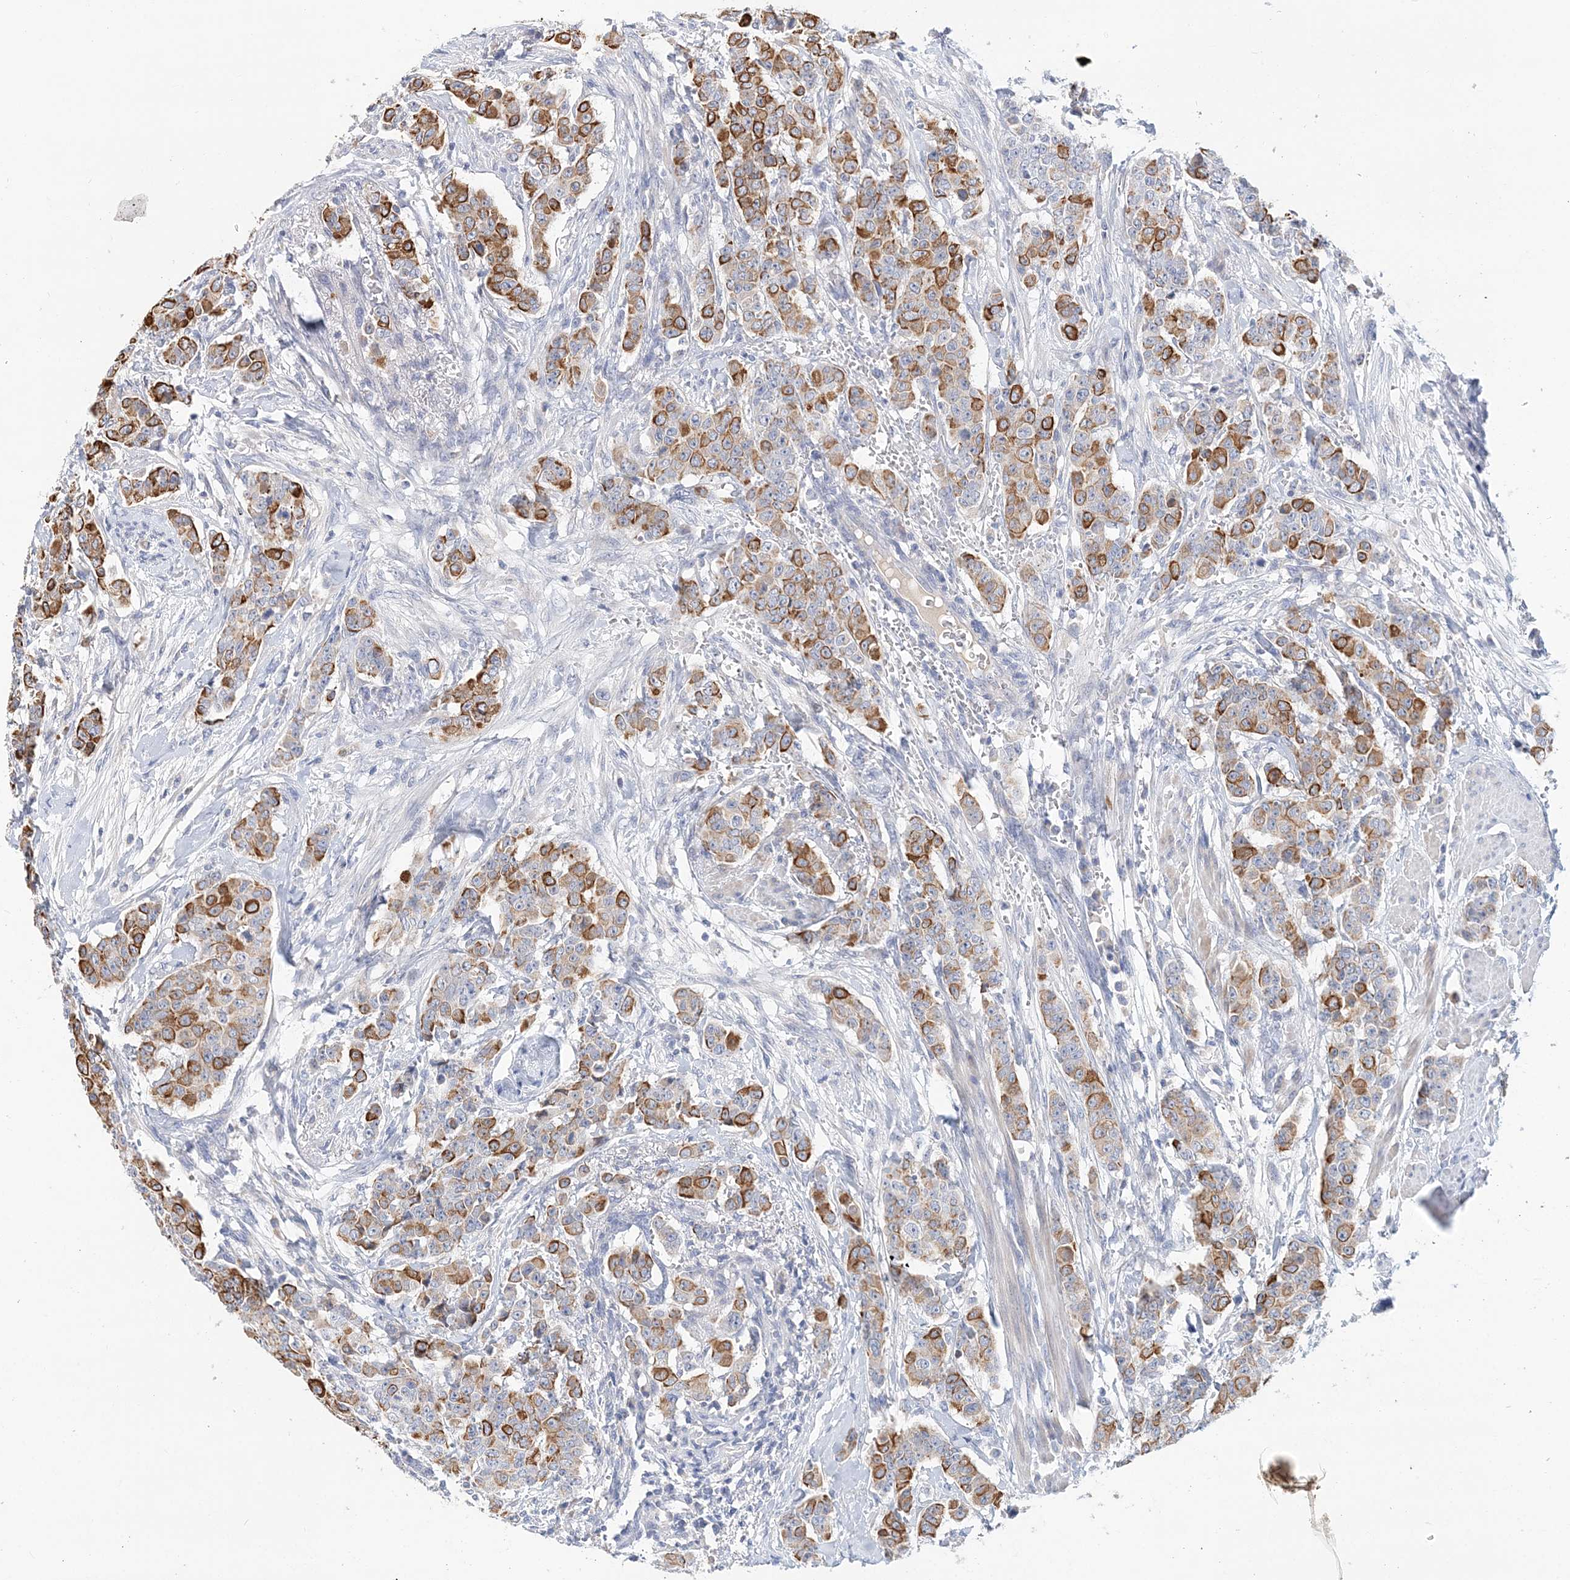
{"staining": {"intensity": "moderate", "quantity": "25%-75%", "location": "cytoplasmic/membranous"}, "tissue": "breast cancer", "cell_type": "Tumor cells", "image_type": "cancer", "snomed": [{"axis": "morphology", "description": "Duct carcinoma"}, {"axis": "topography", "description": "Breast"}], "caption": "Immunohistochemical staining of breast cancer (infiltrating ductal carcinoma) displays medium levels of moderate cytoplasmic/membranous protein staining in approximately 25%-75% of tumor cells.", "gene": "LRRIQ4", "patient": {"sex": "female", "age": 40}}